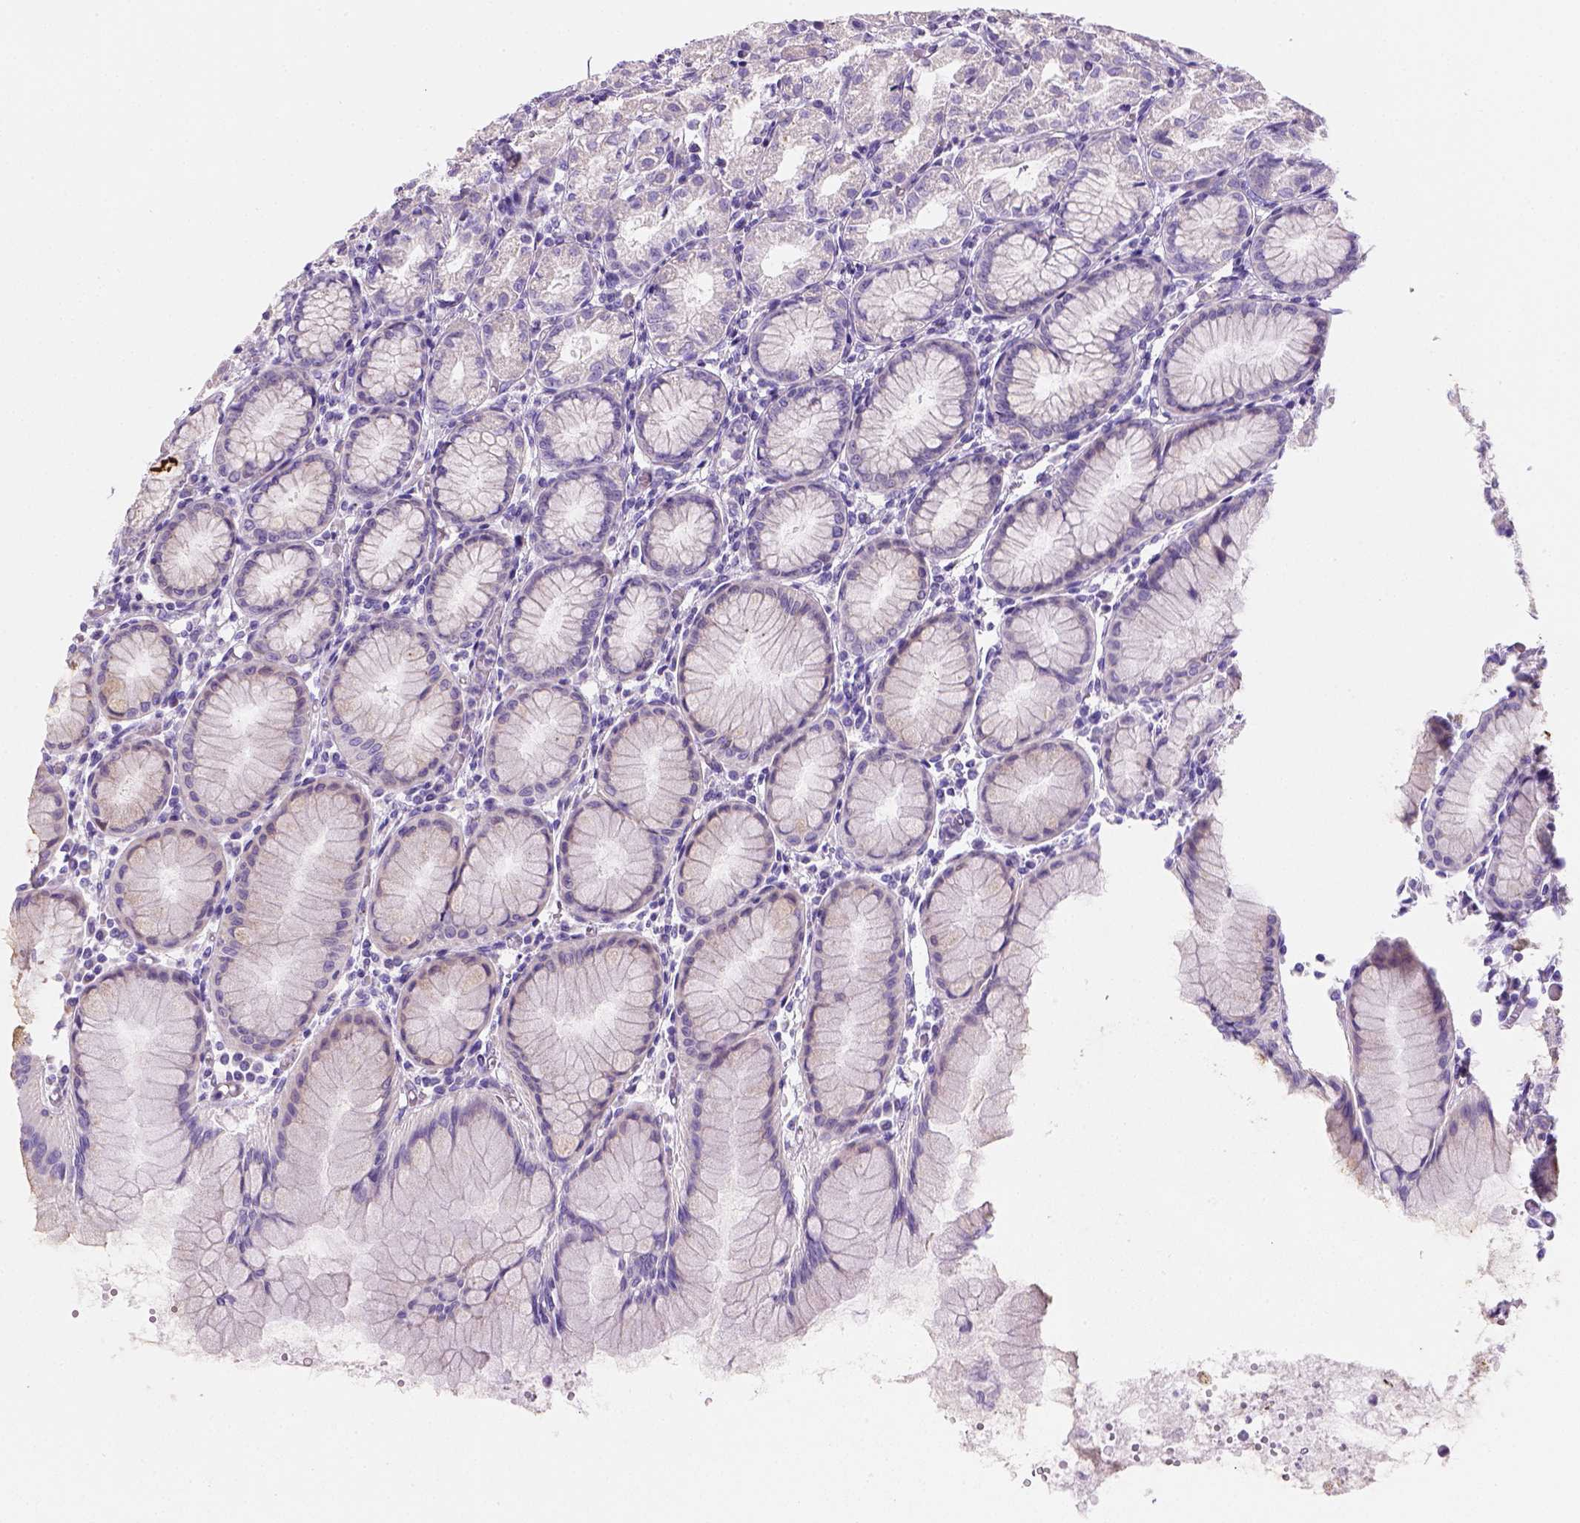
{"staining": {"intensity": "weak", "quantity": "<25%", "location": "cytoplasmic/membranous"}, "tissue": "stomach", "cell_type": "Glandular cells", "image_type": "normal", "snomed": [{"axis": "morphology", "description": "Normal tissue, NOS"}, {"axis": "topography", "description": "Stomach"}], "caption": "Immunohistochemistry of benign human stomach displays no staining in glandular cells. (DAB immunohistochemistry (IHC) visualized using brightfield microscopy, high magnification).", "gene": "CES2", "patient": {"sex": "female", "age": 57}}